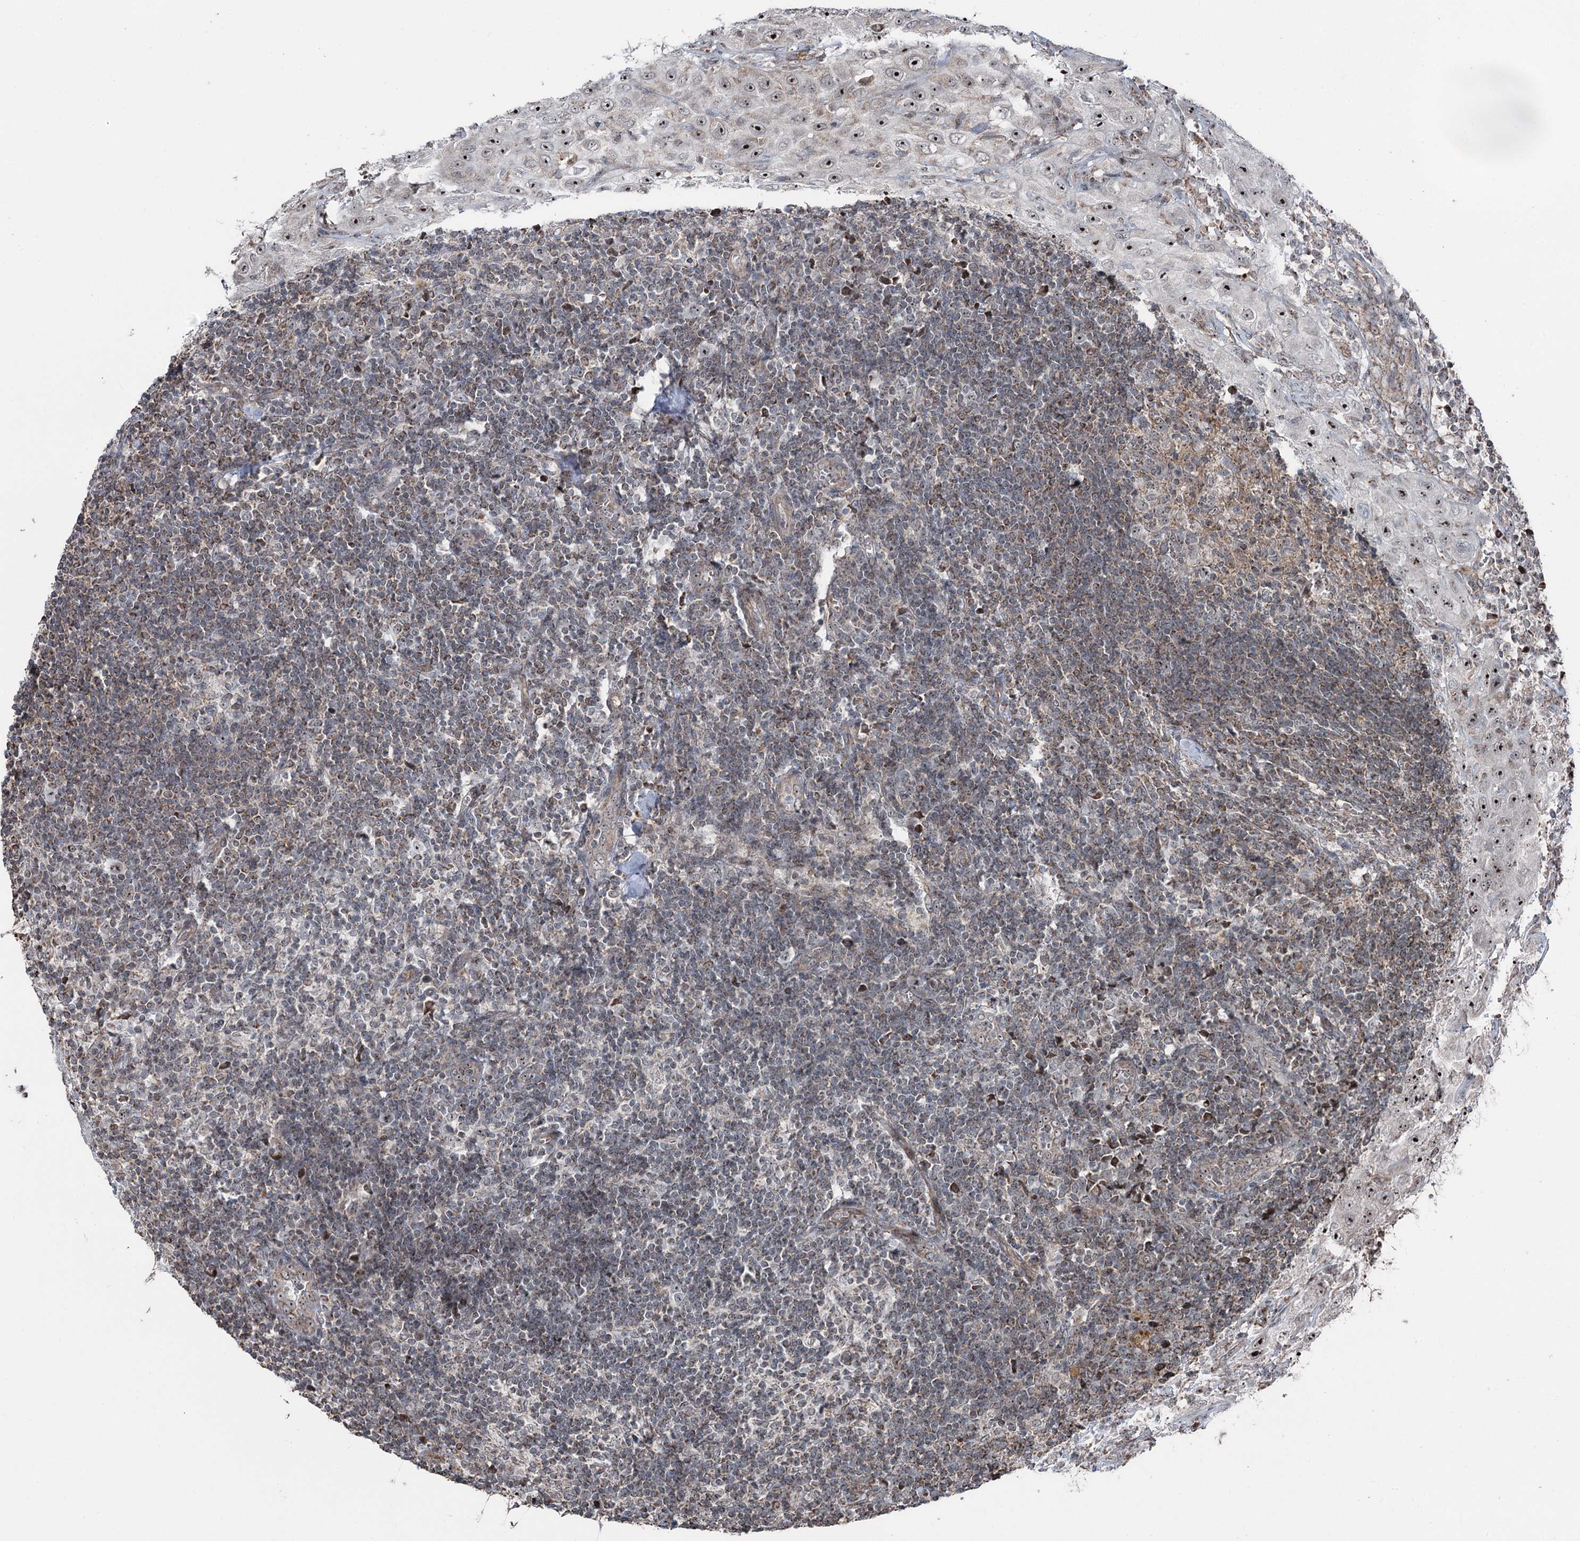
{"staining": {"intensity": "weak", "quantity": "25%-75%", "location": "cytoplasmic/membranous"}, "tissue": "lymph node", "cell_type": "Germinal center cells", "image_type": "normal", "snomed": [{"axis": "morphology", "description": "Normal tissue, NOS"}, {"axis": "morphology", "description": "Squamous cell carcinoma, metastatic, NOS"}, {"axis": "topography", "description": "Lymph node"}], "caption": "A histopathology image showing weak cytoplasmic/membranous positivity in approximately 25%-75% of germinal center cells in benign lymph node, as visualized by brown immunohistochemical staining.", "gene": "STEEP1", "patient": {"sex": "male", "age": 73}}